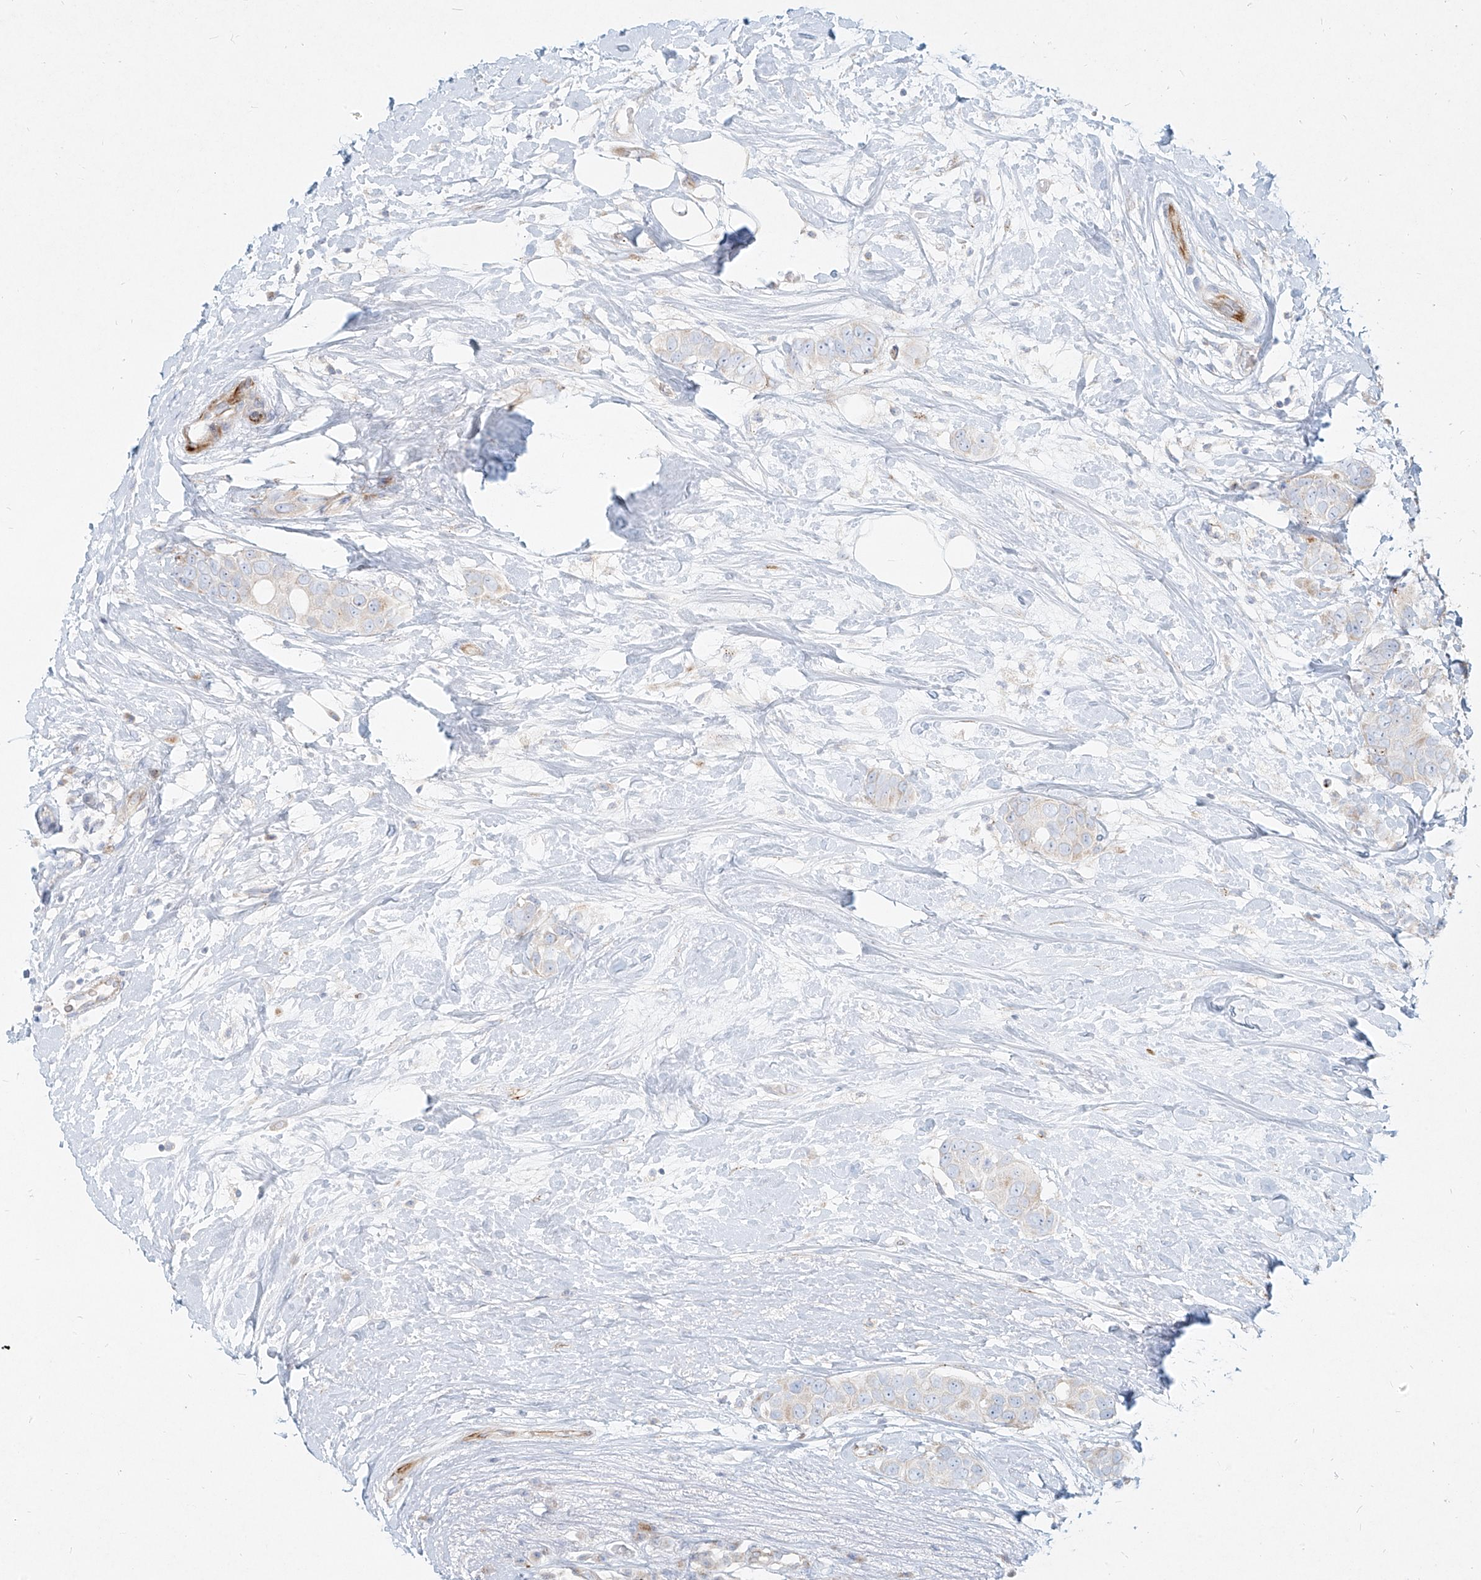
{"staining": {"intensity": "negative", "quantity": "none", "location": "none"}, "tissue": "breast cancer", "cell_type": "Tumor cells", "image_type": "cancer", "snomed": [{"axis": "morphology", "description": "Normal tissue, NOS"}, {"axis": "morphology", "description": "Duct carcinoma"}, {"axis": "topography", "description": "Breast"}], "caption": "An IHC photomicrograph of invasive ductal carcinoma (breast) is shown. There is no staining in tumor cells of invasive ductal carcinoma (breast). Brightfield microscopy of IHC stained with DAB (3,3'-diaminobenzidine) (brown) and hematoxylin (blue), captured at high magnification.", "gene": "MTX2", "patient": {"sex": "female", "age": 39}}